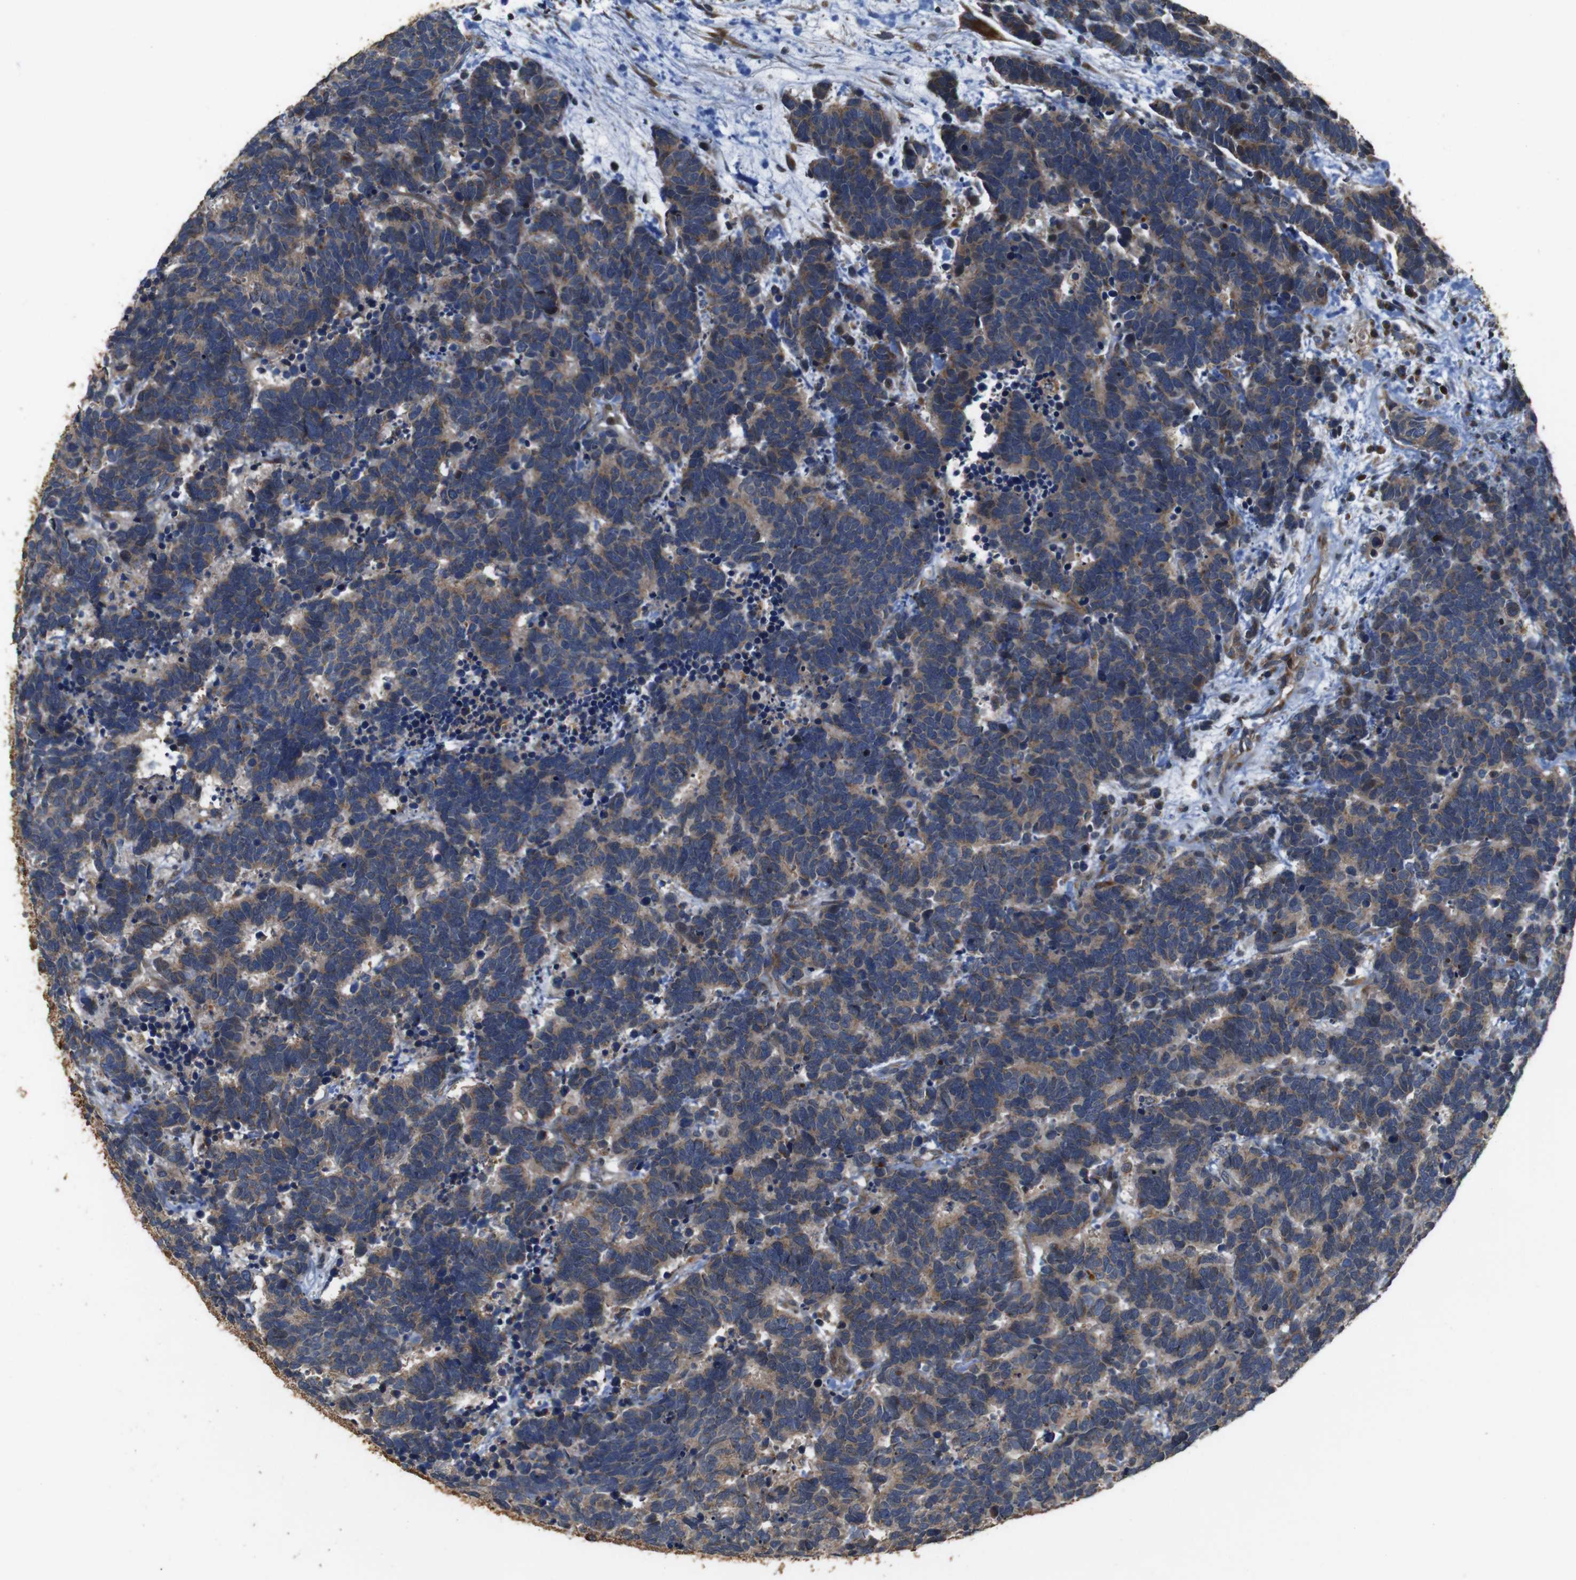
{"staining": {"intensity": "moderate", "quantity": ">75%", "location": "cytoplasmic/membranous"}, "tissue": "carcinoid", "cell_type": "Tumor cells", "image_type": "cancer", "snomed": [{"axis": "morphology", "description": "Carcinoma, NOS"}, {"axis": "morphology", "description": "Carcinoid, malignant, NOS"}, {"axis": "topography", "description": "Urinary bladder"}], "caption": "Moderate cytoplasmic/membranous staining for a protein is present in approximately >75% of tumor cells of malignant carcinoid using immunohistochemistry.", "gene": "SNN", "patient": {"sex": "male", "age": 57}}